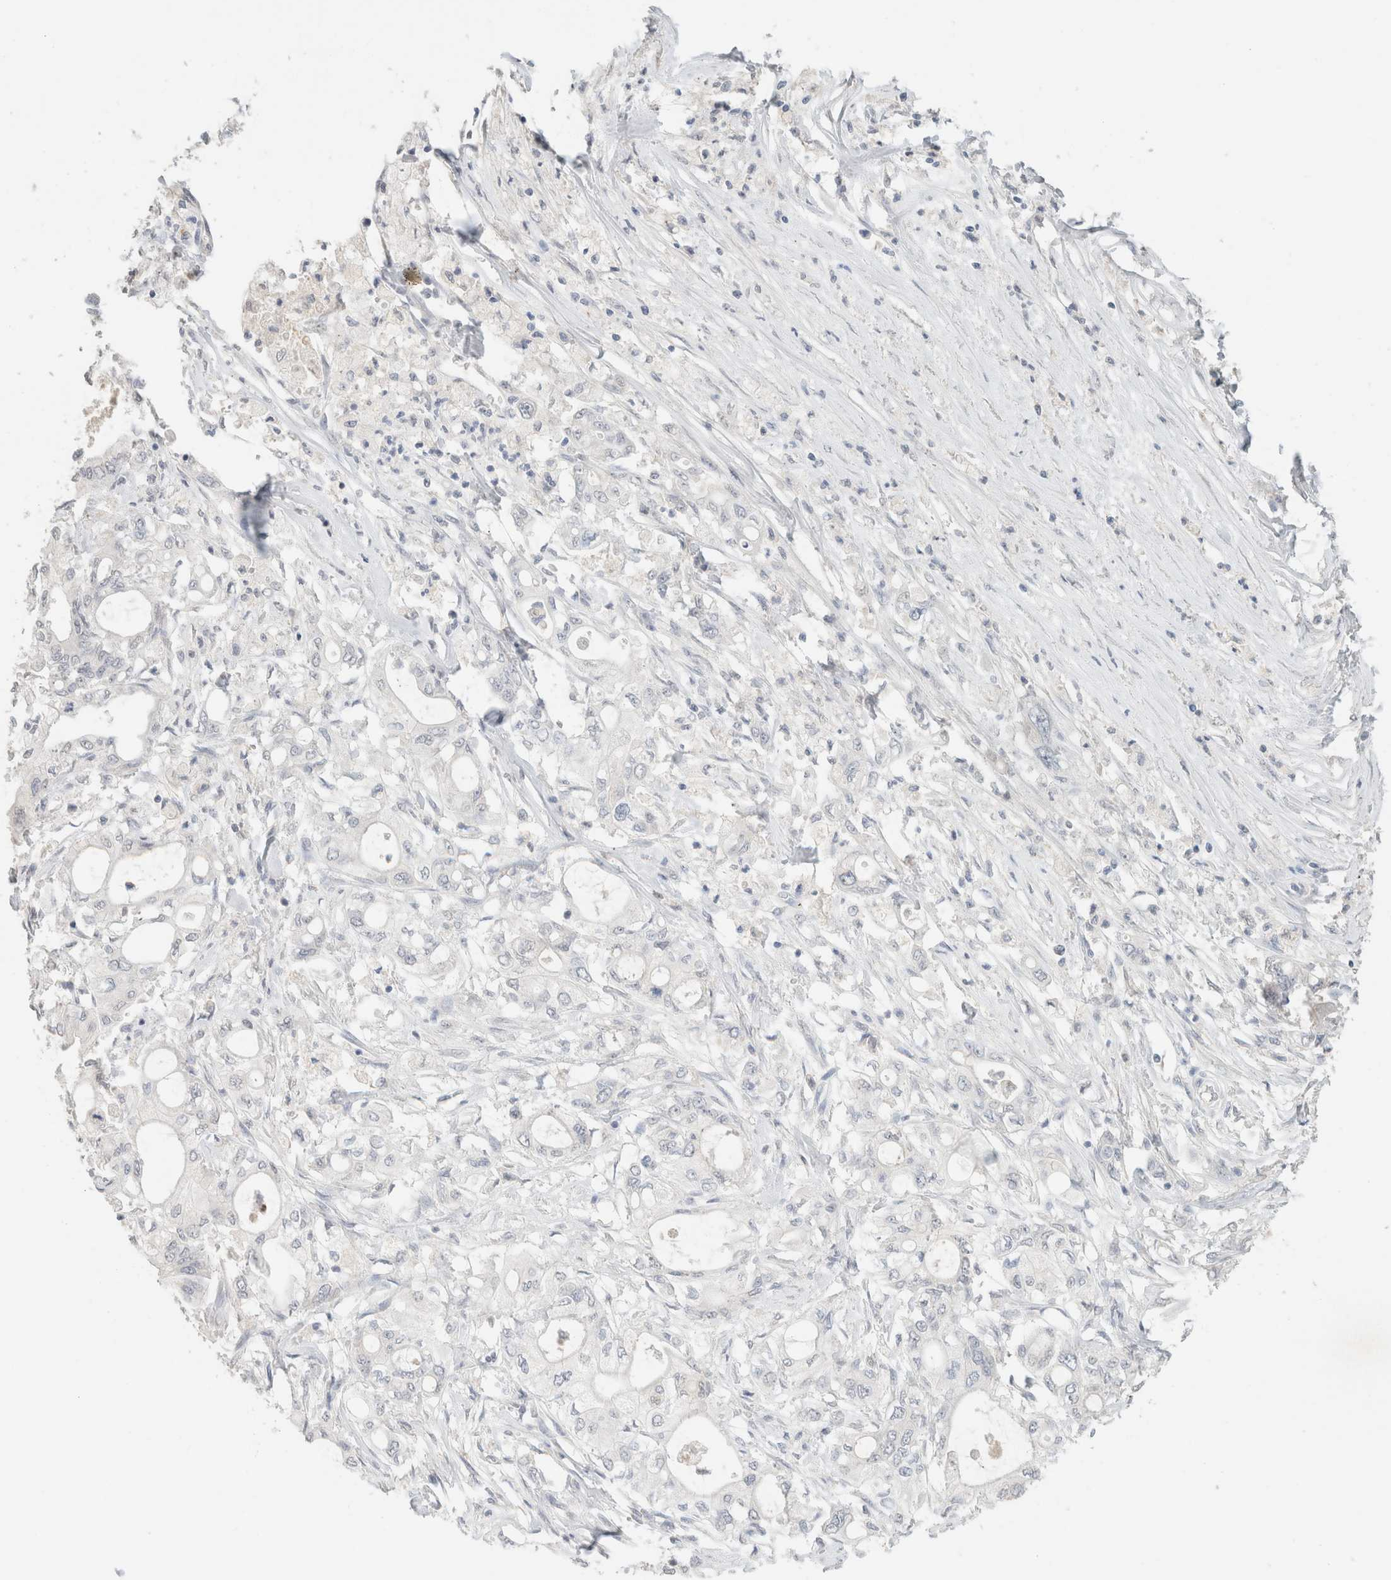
{"staining": {"intensity": "negative", "quantity": "none", "location": "none"}, "tissue": "pancreatic cancer", "cell_type": "Tumor cells", "image_type": "cancer", "snomed": [{"axis": "morphology", "description": "Adenocarcinoma, NOS"}, {"axis": "topography", "description": "Pancreas"}], "caption": "A histopathology image of pancreatic cancer (adenocarcinoma) stained for a protein demonstrates no brown staining in tumor cells.", "gene": "CPA1", "patient": {"sex": "male", "age": 79}}